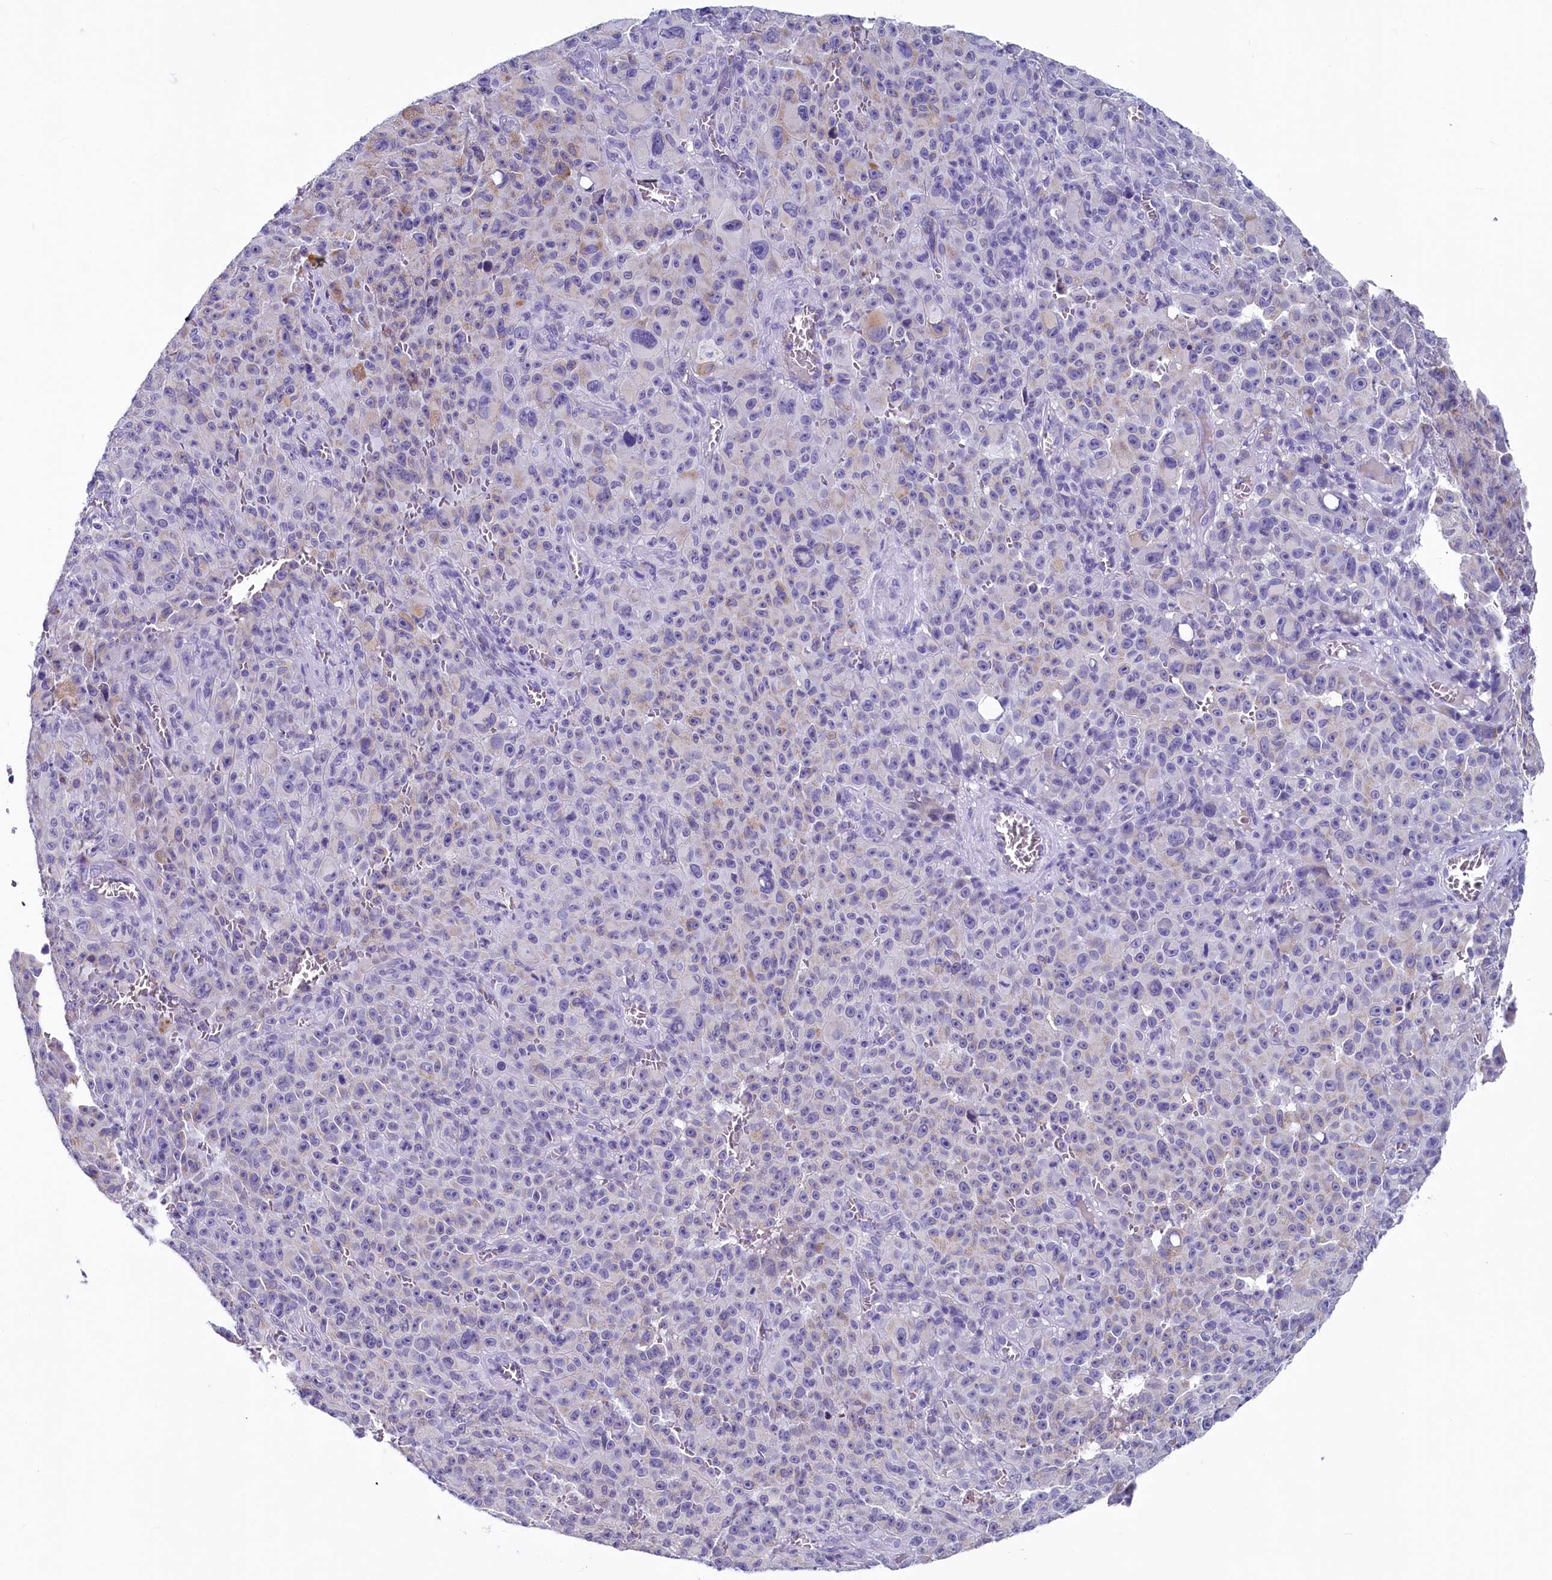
{"staining": {"intensity": "negative", "quantity": "none", "location": "none"}, "tissue": "melanoma", "cell_type": "Tumor cells", "image_type": "cancer", "snomed": [{"axis": "morphology", "description": "Malignant melanoma, NOS"}, {"axis": "topography", "description": "Skin"}], "caption": "A high-resolution micrograph shows immunohistochemistry (IHC) staining of malignant melanoma, which reveals no significant expression in tumor cells.", "gene": "INSC", "patient": {"sex": "female", "age": 82}}